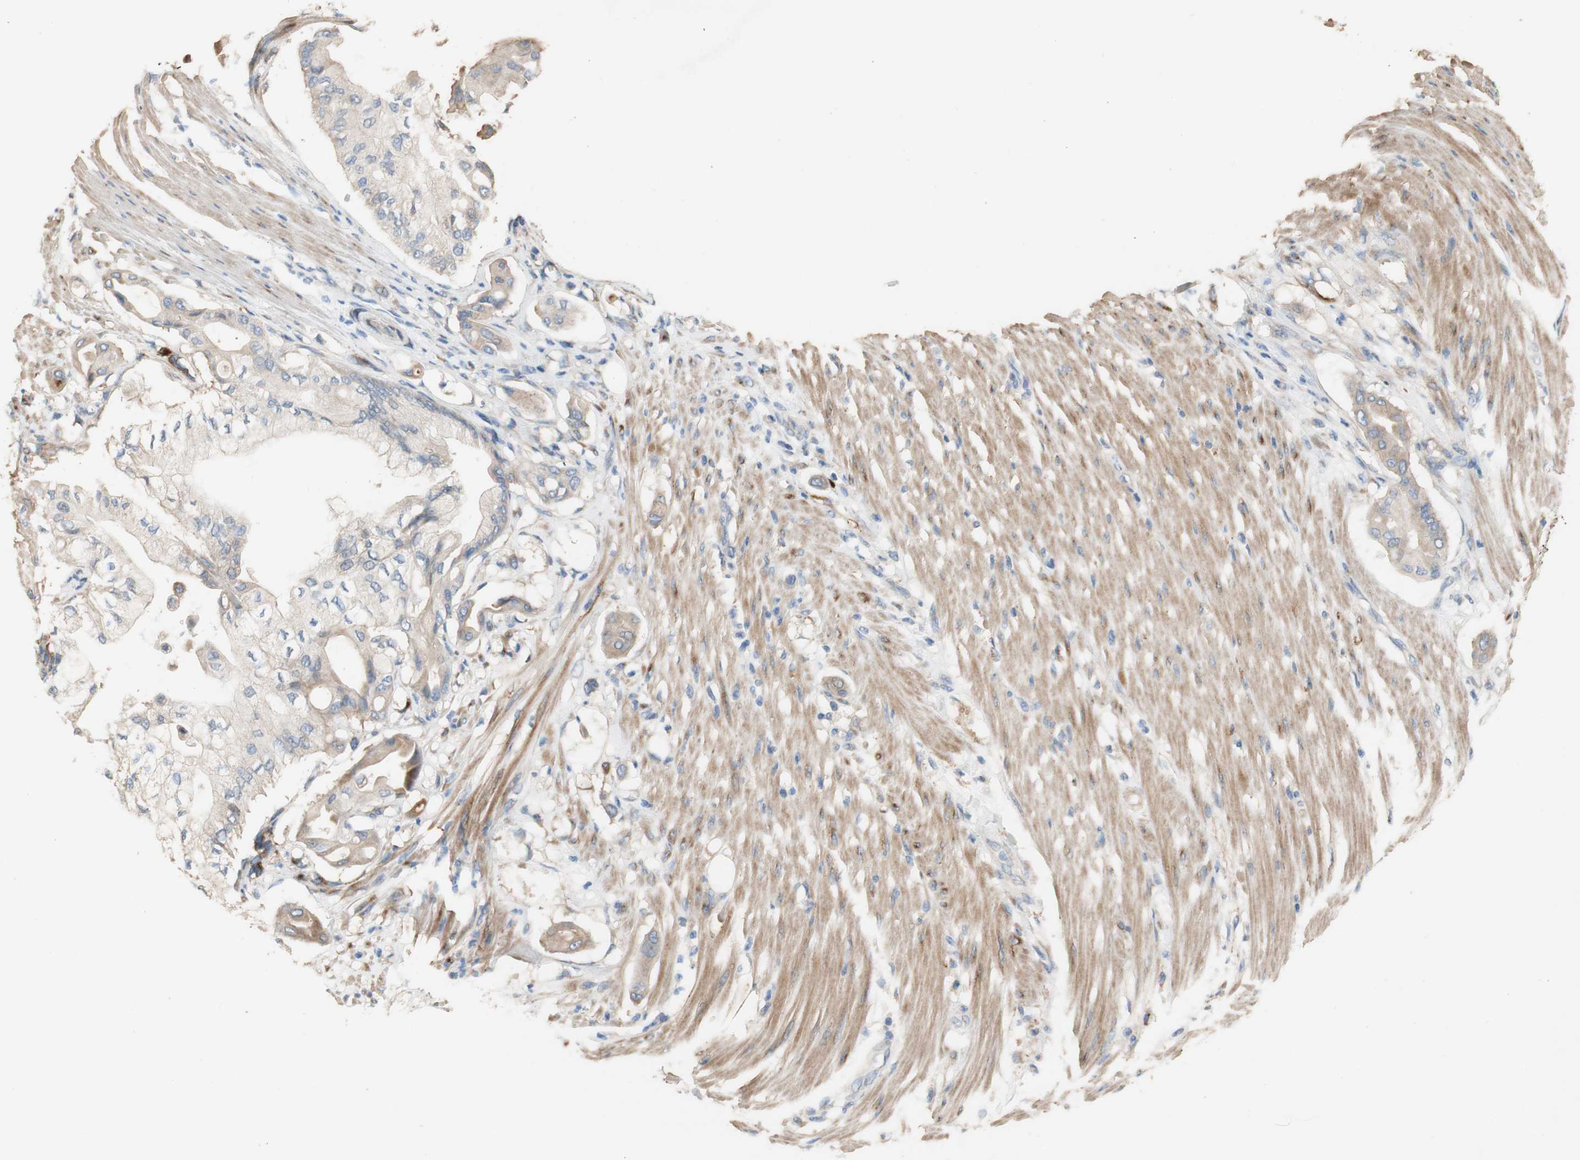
{"staining": {"intensity": "moderate", "quantity": "25%-75%", "location": "cytoplasmic/membranous"}, "tissue": "pancreatic cancer", "cell_type": "Tumor cells", "image_type": "cancer", "snomed": [{"axis": "morphology", "description": "Adenocarcinoma, NOS"}, {"axis": "morphology", "description": "Adenocarcinoma, metastatic, NOS"}, {"axis": "topography", "description": "Lymph node"}, {"axis": "topography", "description": "Pancreas"}, {"axis": "topography", "description": "Duodenum"}], "caption": "About 25%-75% of tumor cells in human pancreatic adenocarcinoma reveal moderate cytoplasmic/membranous protein expression as visualized by brown immunohistochemical staining.", "gene": "DKK3", "patient": {"sex": "female", "age": 64}}